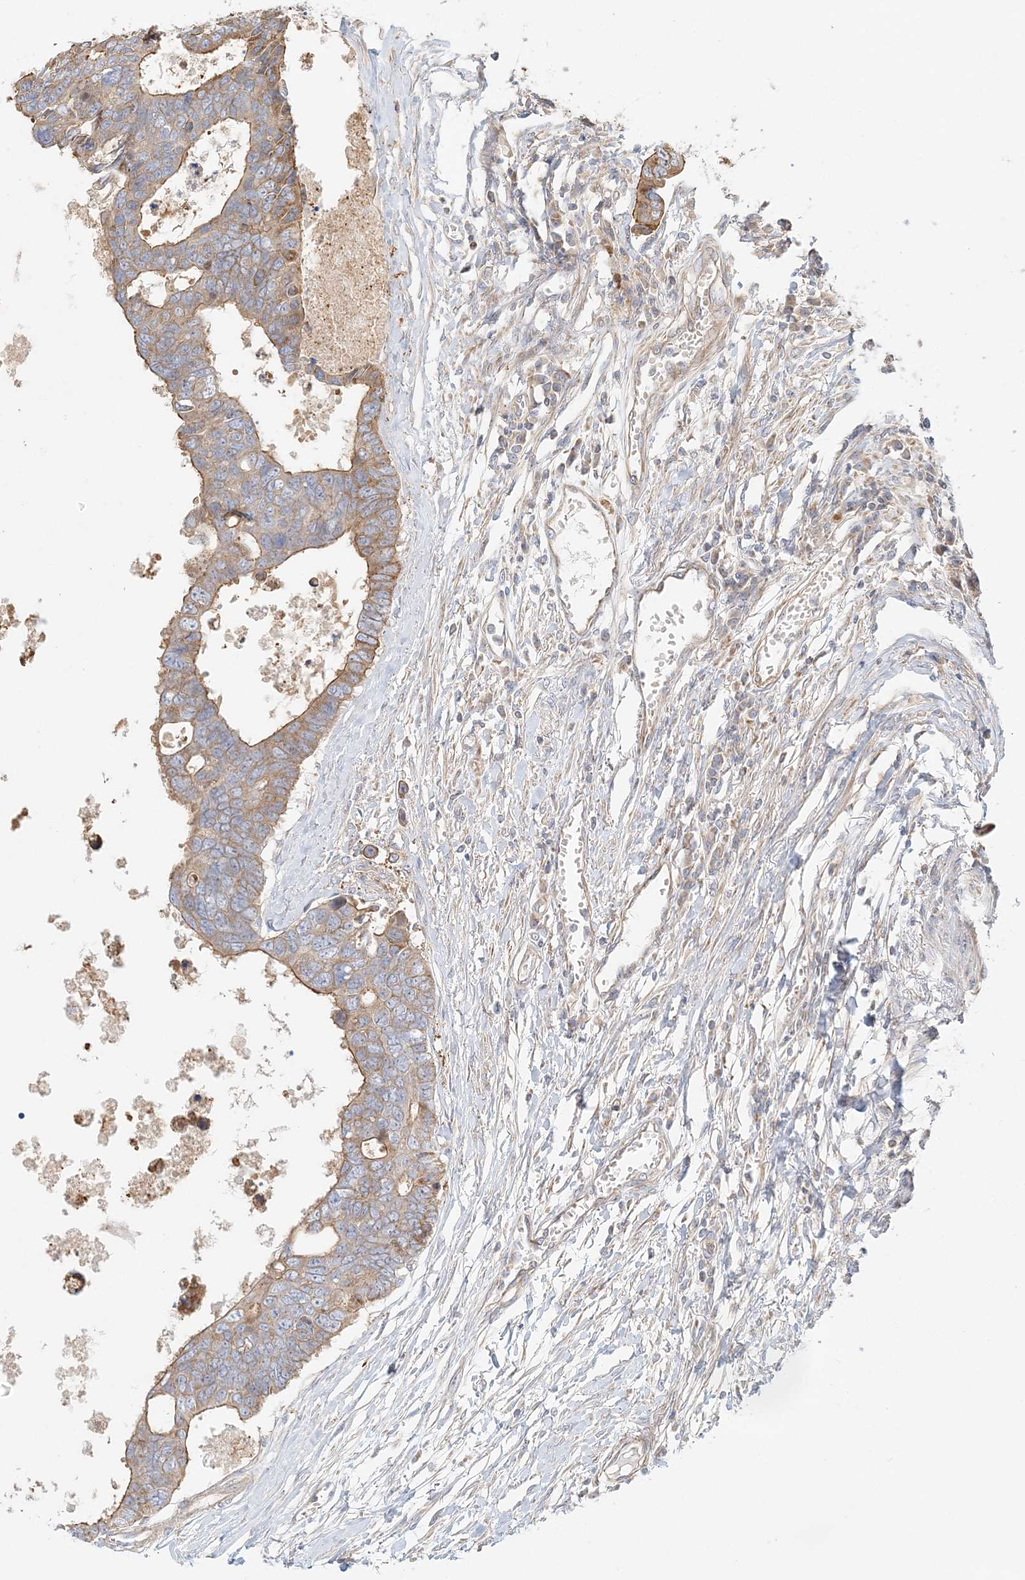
{"staining": {"intensity": "moderate", "quantity": ">75%", "location": "cytoplasmic/membranous"}, "tissue": "colorectal cancer", "cell_type": "Tumor cells", "image_type": "cancer", "snomed": [{"axis": "morphology", "description": "Adenocarcinoma, NOS"}, {"axis": "topography", "description": "Rectum"}], "caption": "Moderate cytoplasmic/membranous positivity is identified in approximately >75% of tumor cells in colorectal cancer (adenocarcinoma).", "gene": "KIAA0232", "patient": {"sex": "male", "age": 84}}